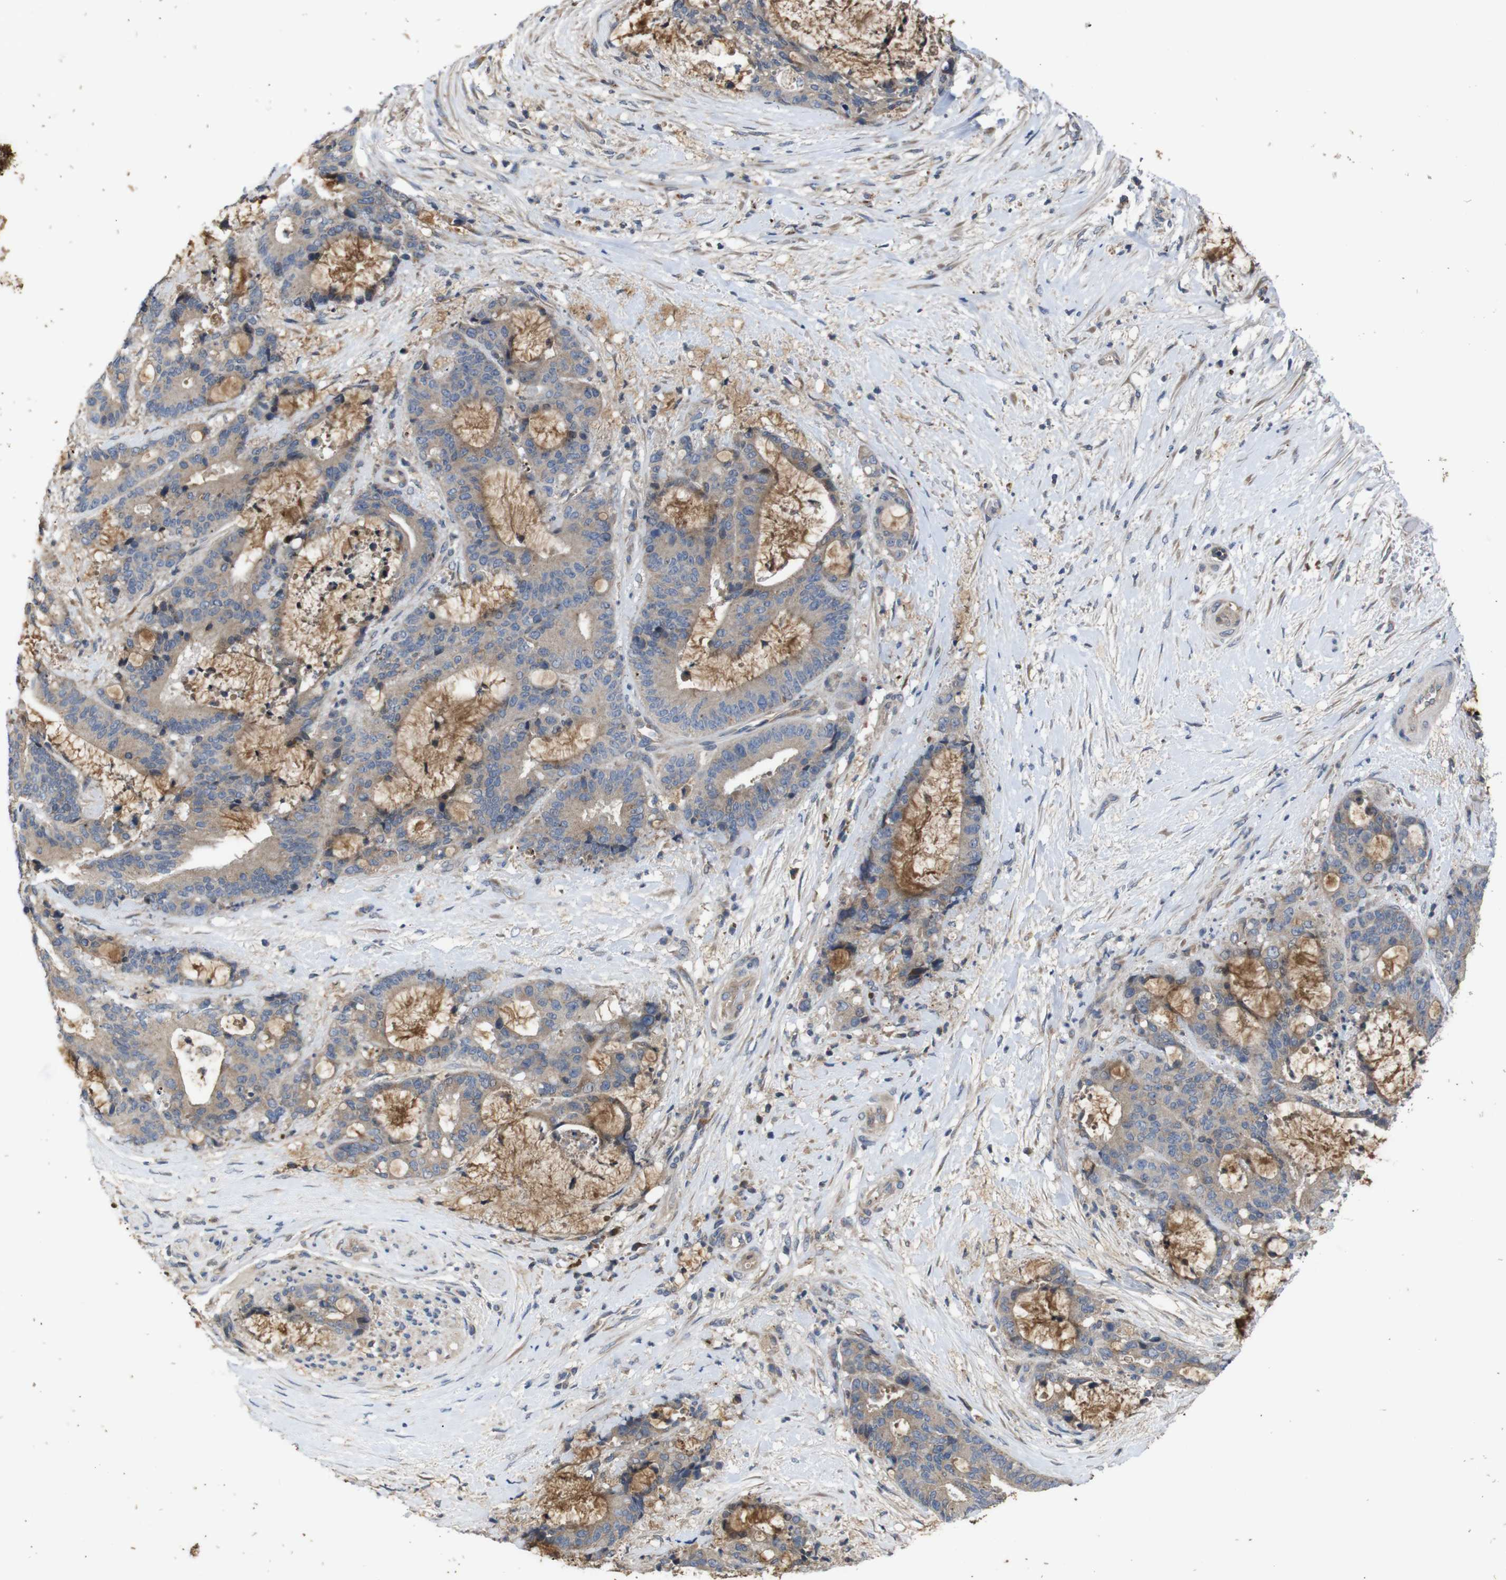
{"staining": {"intensity": "weak", "quantity": ">75%", "location": "cytoplasmic/membranous"}, "tissue": "liver cancer", "cell_type": "Tumor cells", "image_type": "cancer", "snomed": [{"axis": "morphology", "description": "Normal tissue, NOS"}, {"axis": "morphology", "description": "Cholangiocarcinoma"}, {"axis": "topography", "description": "Liver"}, {"axis": "topography", "description": "Peripheral nerve tissue"}], "caption": "Weak cytoplasmic/membranous protein staining is identified in approximately >75% of tumor cells in liver cholangiocarcinoma.", "gene": "PTPN1", "patient": {"sex": "female", "age": 73}}